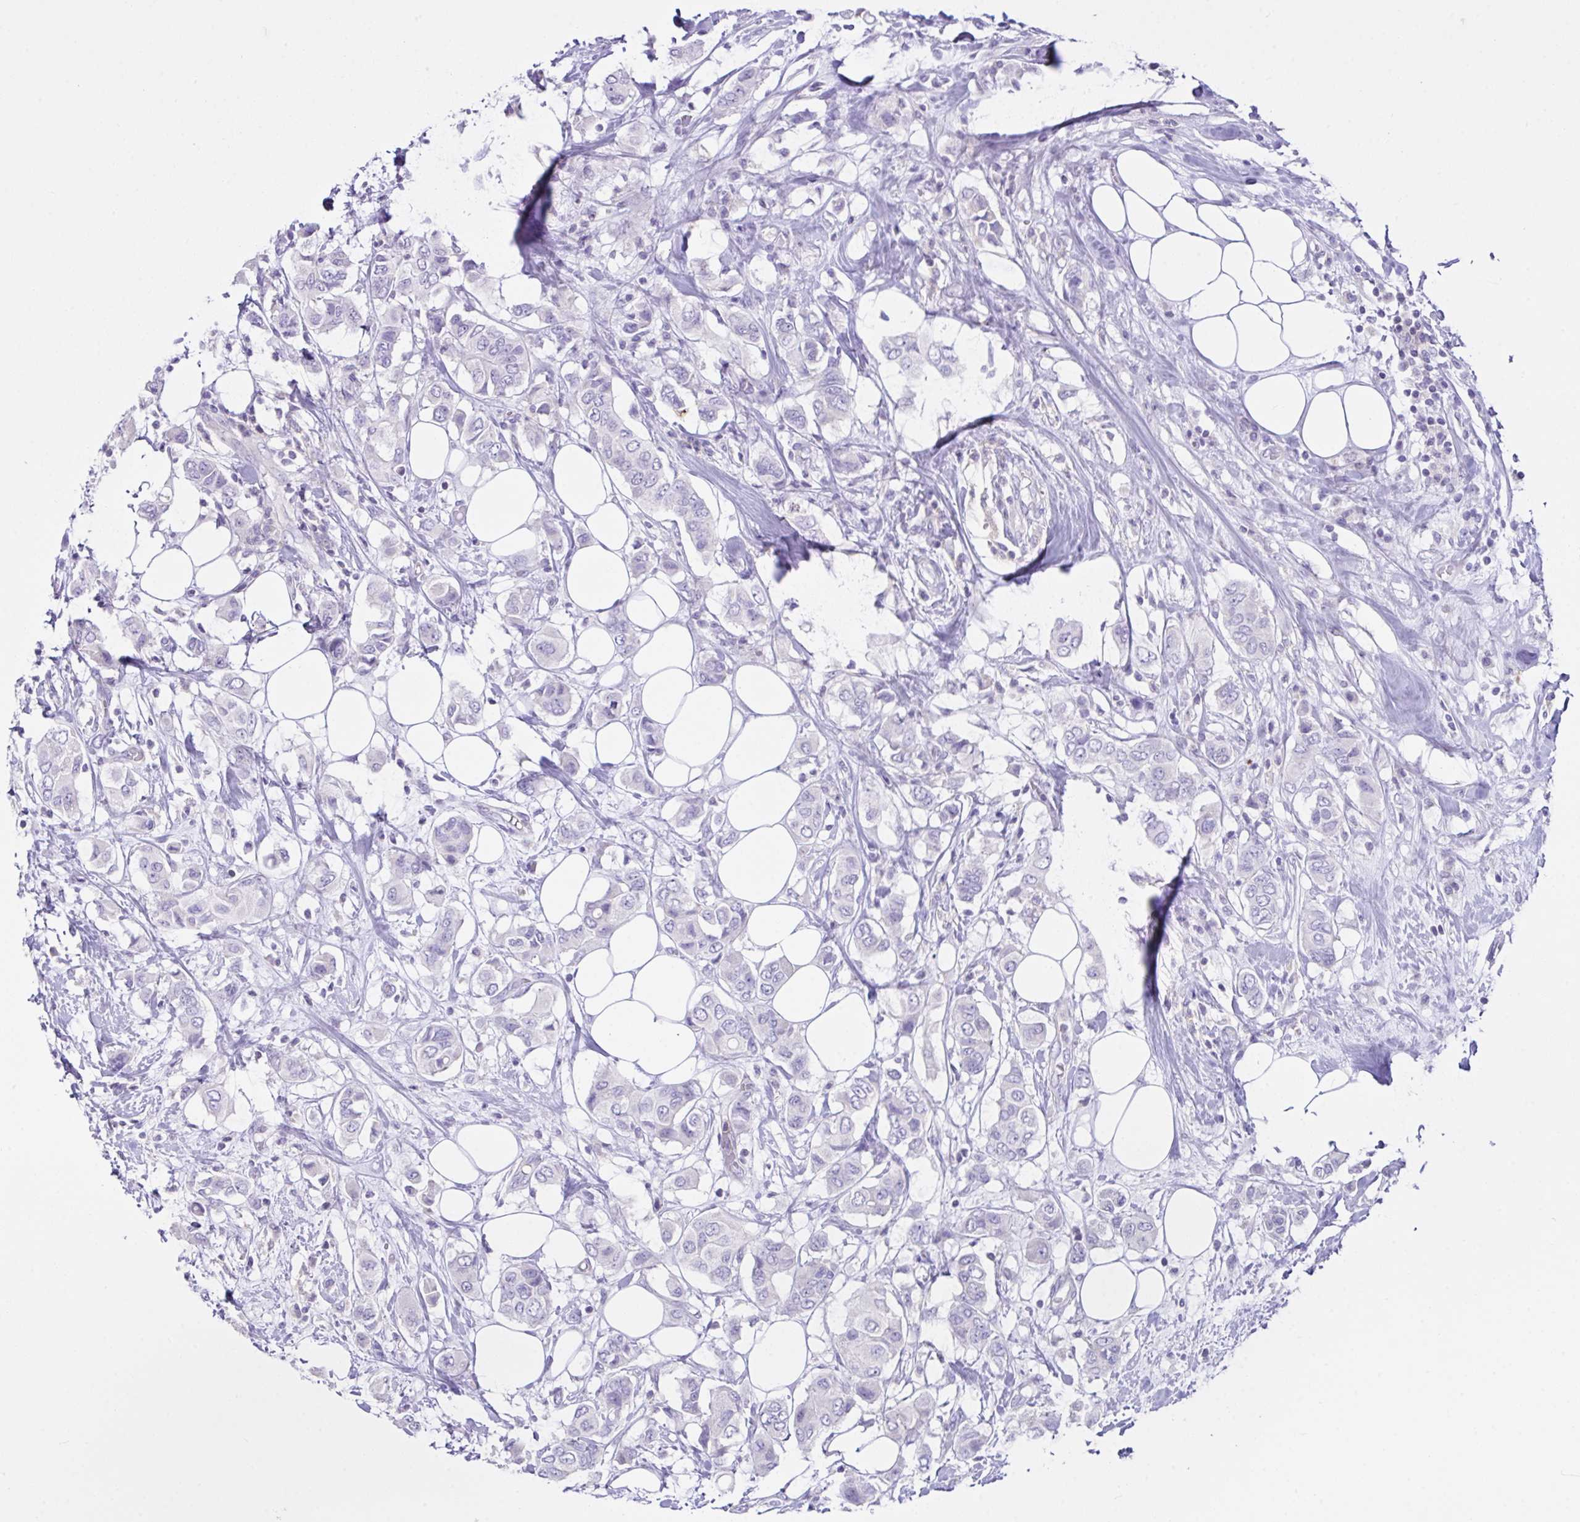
{"staining": {"intensity": "negative", "quantity": "none", "location": "none"}, "tissue": "breast cancer", "cell_type": "Tumor cells", "image_type": "cancer", "snomed": [{"axis": "morphology", "description": "Lobular carcinoma"}, {"axis": "topography", "description": "Breast"}], "caption": "A histopathology image of human breast cancer is negative for staining in tumor cells. (DAB immunohistochemistry (IHC) with hematoxylin counter stain).", "gene": "D2HGDH", "patient": {"sex": "female", "age": 51}}